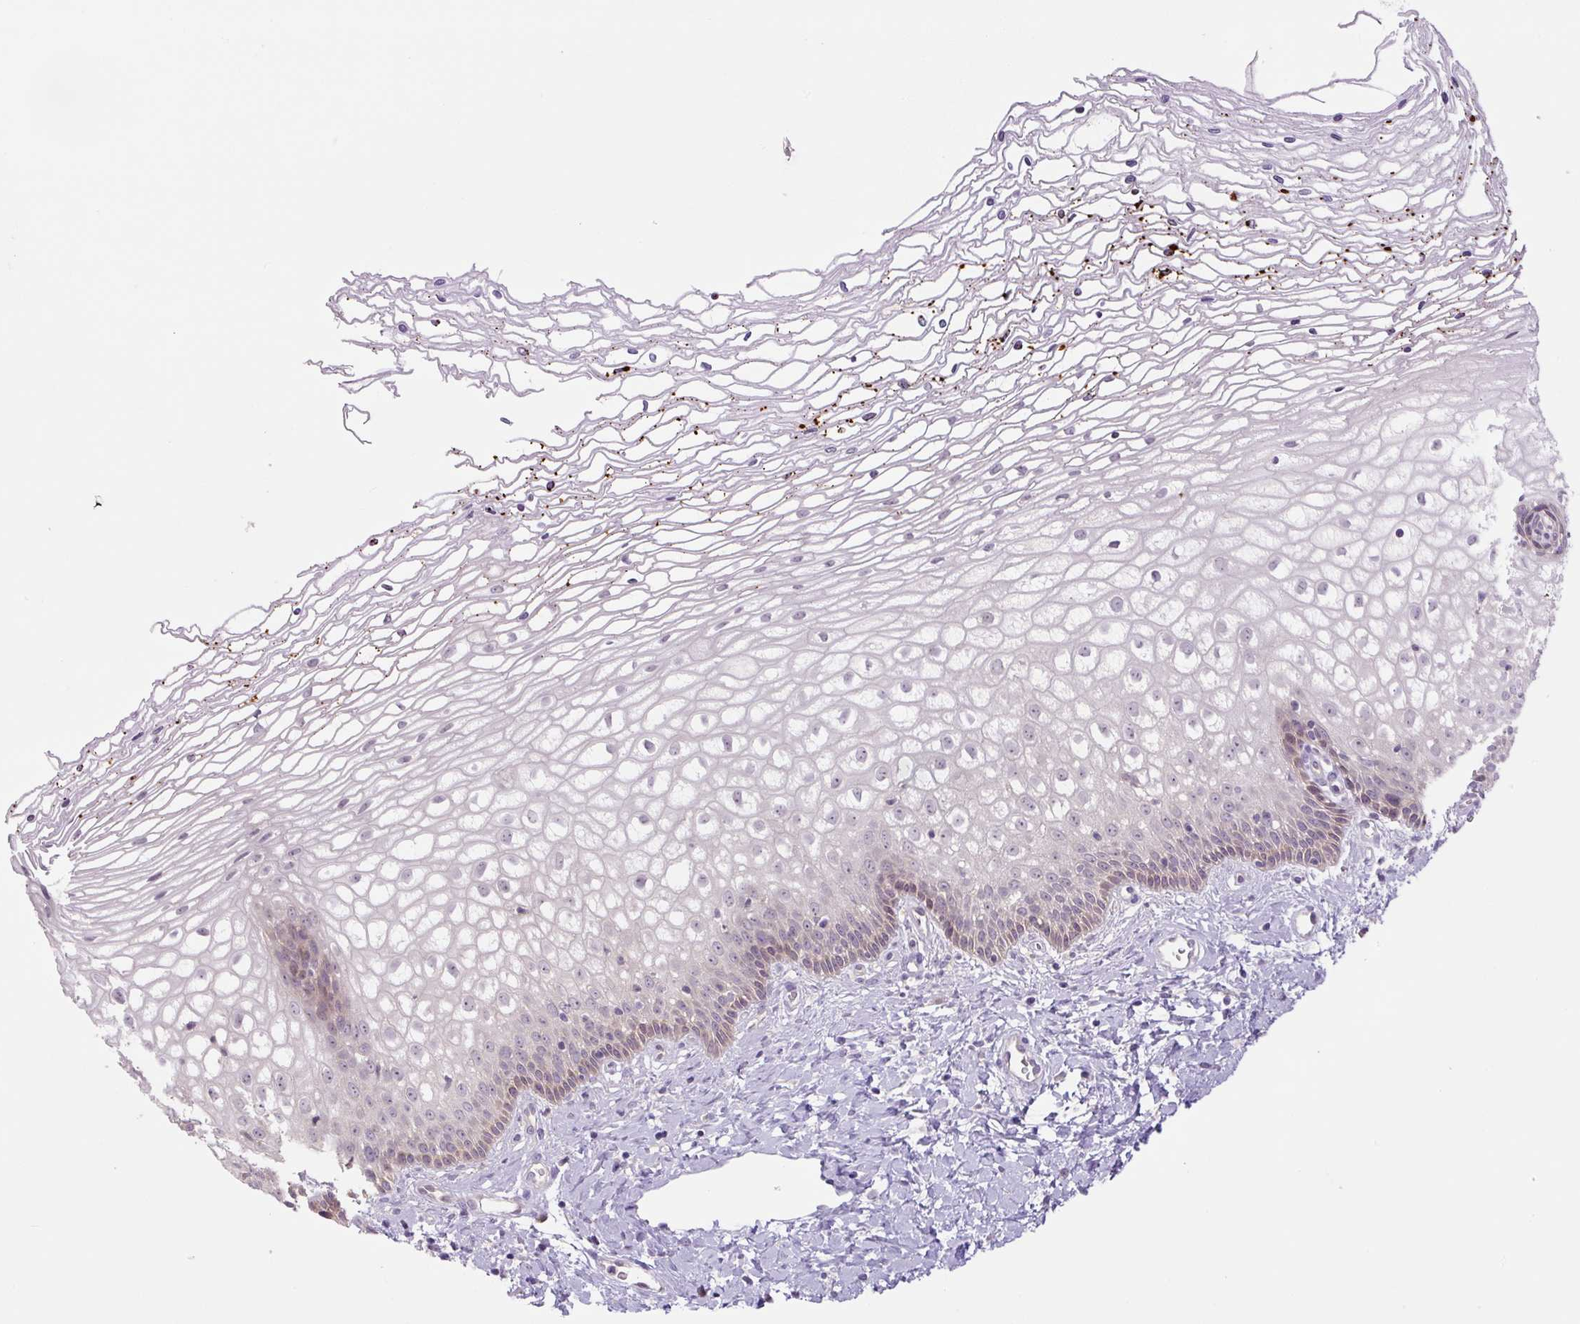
{"staining": {"intensity": "moderate", "quantity": "25%-75%", "location": "cytoplasmic/membranous"}, "tissue": "cervix", "cell_type": "Glandular cells", "image_type": "normal", "snomed": [{"axis": "morphology", "description": "Normal tissue, NOS"}, {"axis": "topography", "description": "Cervix"}], "caption": "Immunohistochemical staining of unremarkable human cervix exhibits 25%-75% levels of moderate cytoplasmic/membranous protein staining in about 25%-75% of glandular cells. (brown staining indicates protein expression, while blue staining denotes nuclei).", "gene": "SPSB2", "patient": {"sex": "female", "age": 36}}